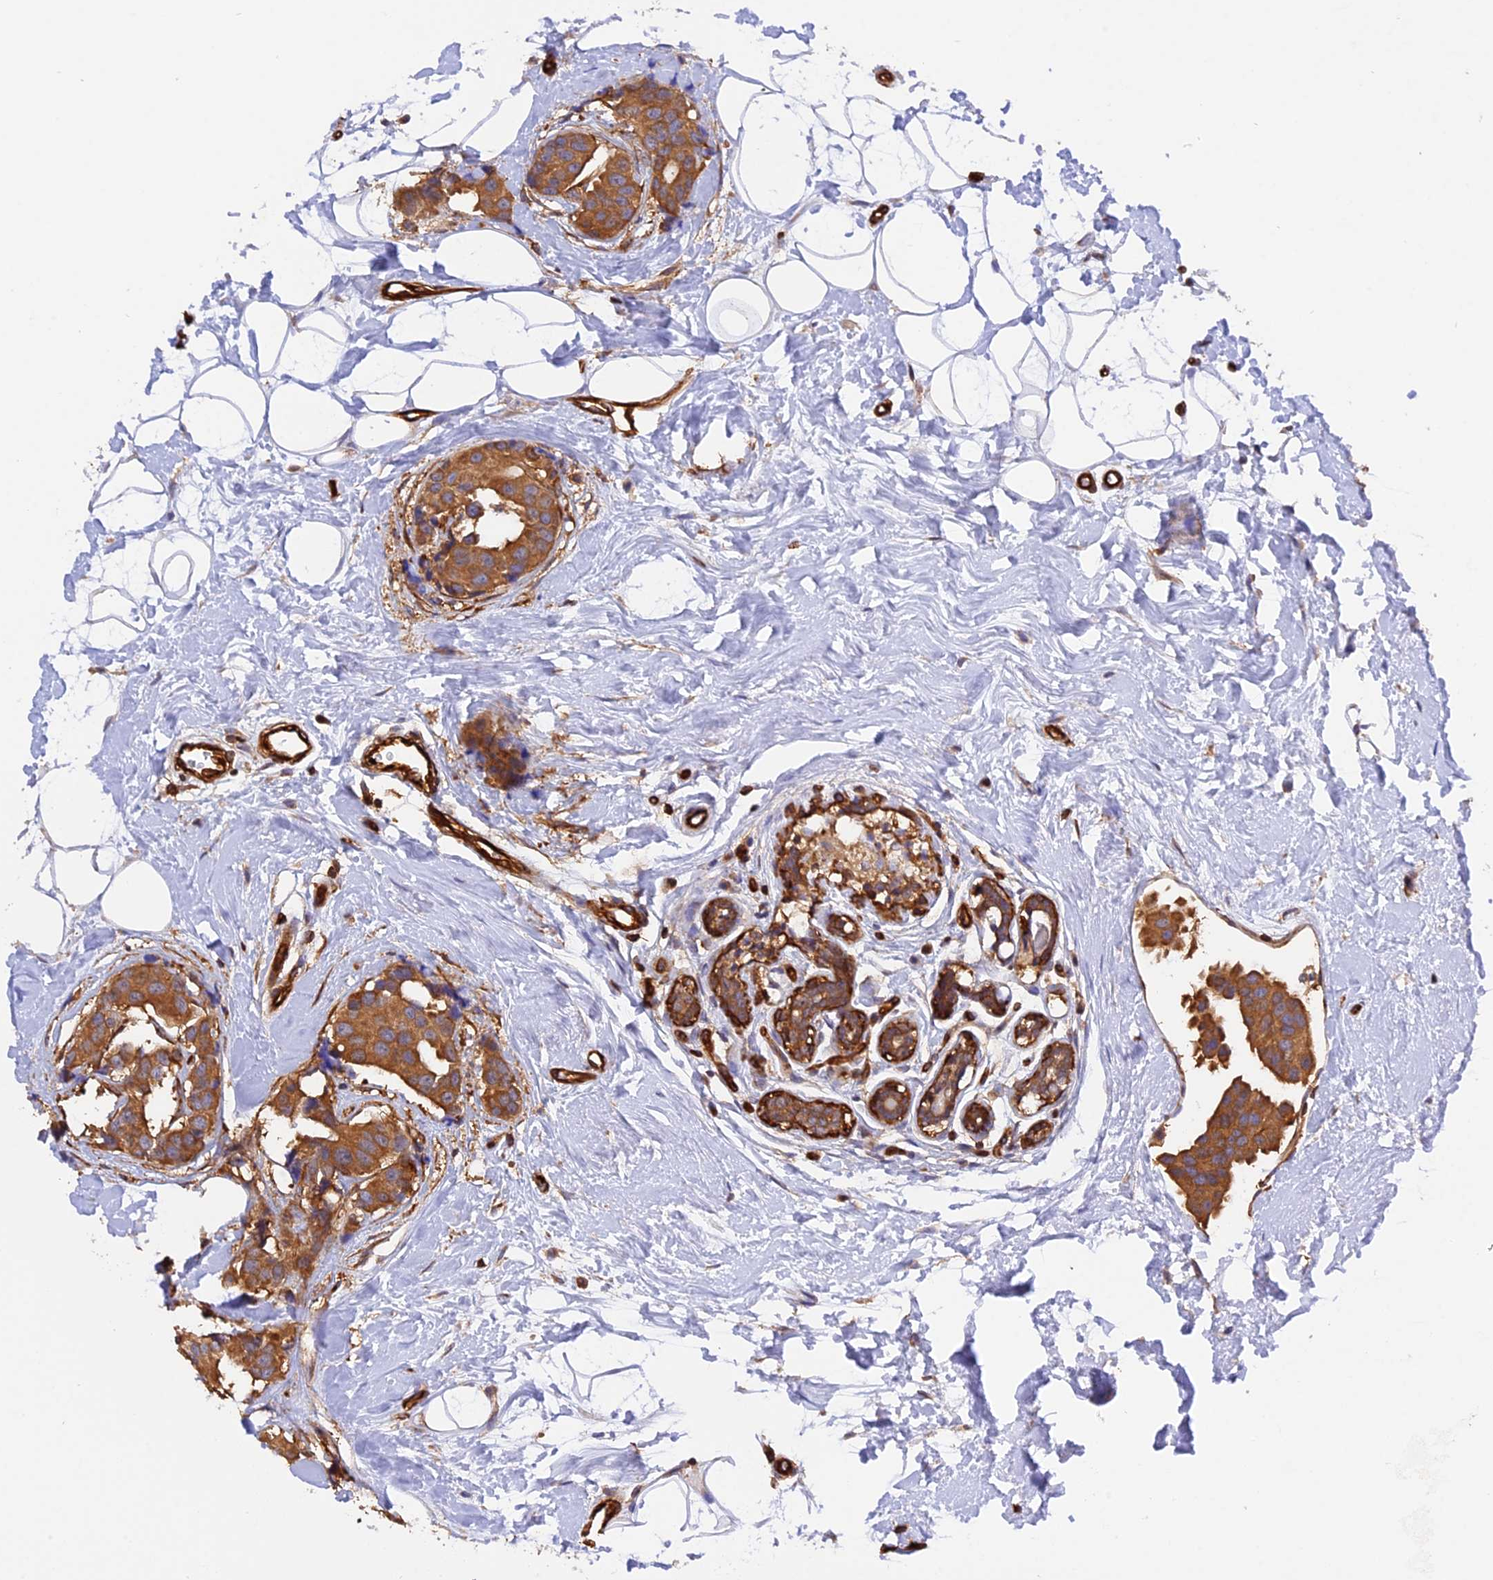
{"staining": {"intensity": "strong", "quantity": ">75%", "location": "cytoplasmic/membranous"}, "tissue": "breast cancer", "cell_type": "Tumor cells", "image_type": "cancer", "snomed": [{"axis": "morphology", "description": "Normal tissue, NOS"}, {"axis": "morphology", "description": "Duct carcinoma"}, {"axis": "topography", "description": "Breast"}], "caption": "Breast infiltrating ductal carcinoma was stained to show a protein in brown. There is high levels of strong cytoplasmic/membranous positivity in about >75% of tumor cells. The staining was performed using DAB (3,3'-diaminobenzidine) to visualize the protein expression in brown, while the nuclei were stained in blue with hematoxylin (Magnification: 20x).", "gene": "C5orf22", "patient": {"sex": "female", "age": 39}}